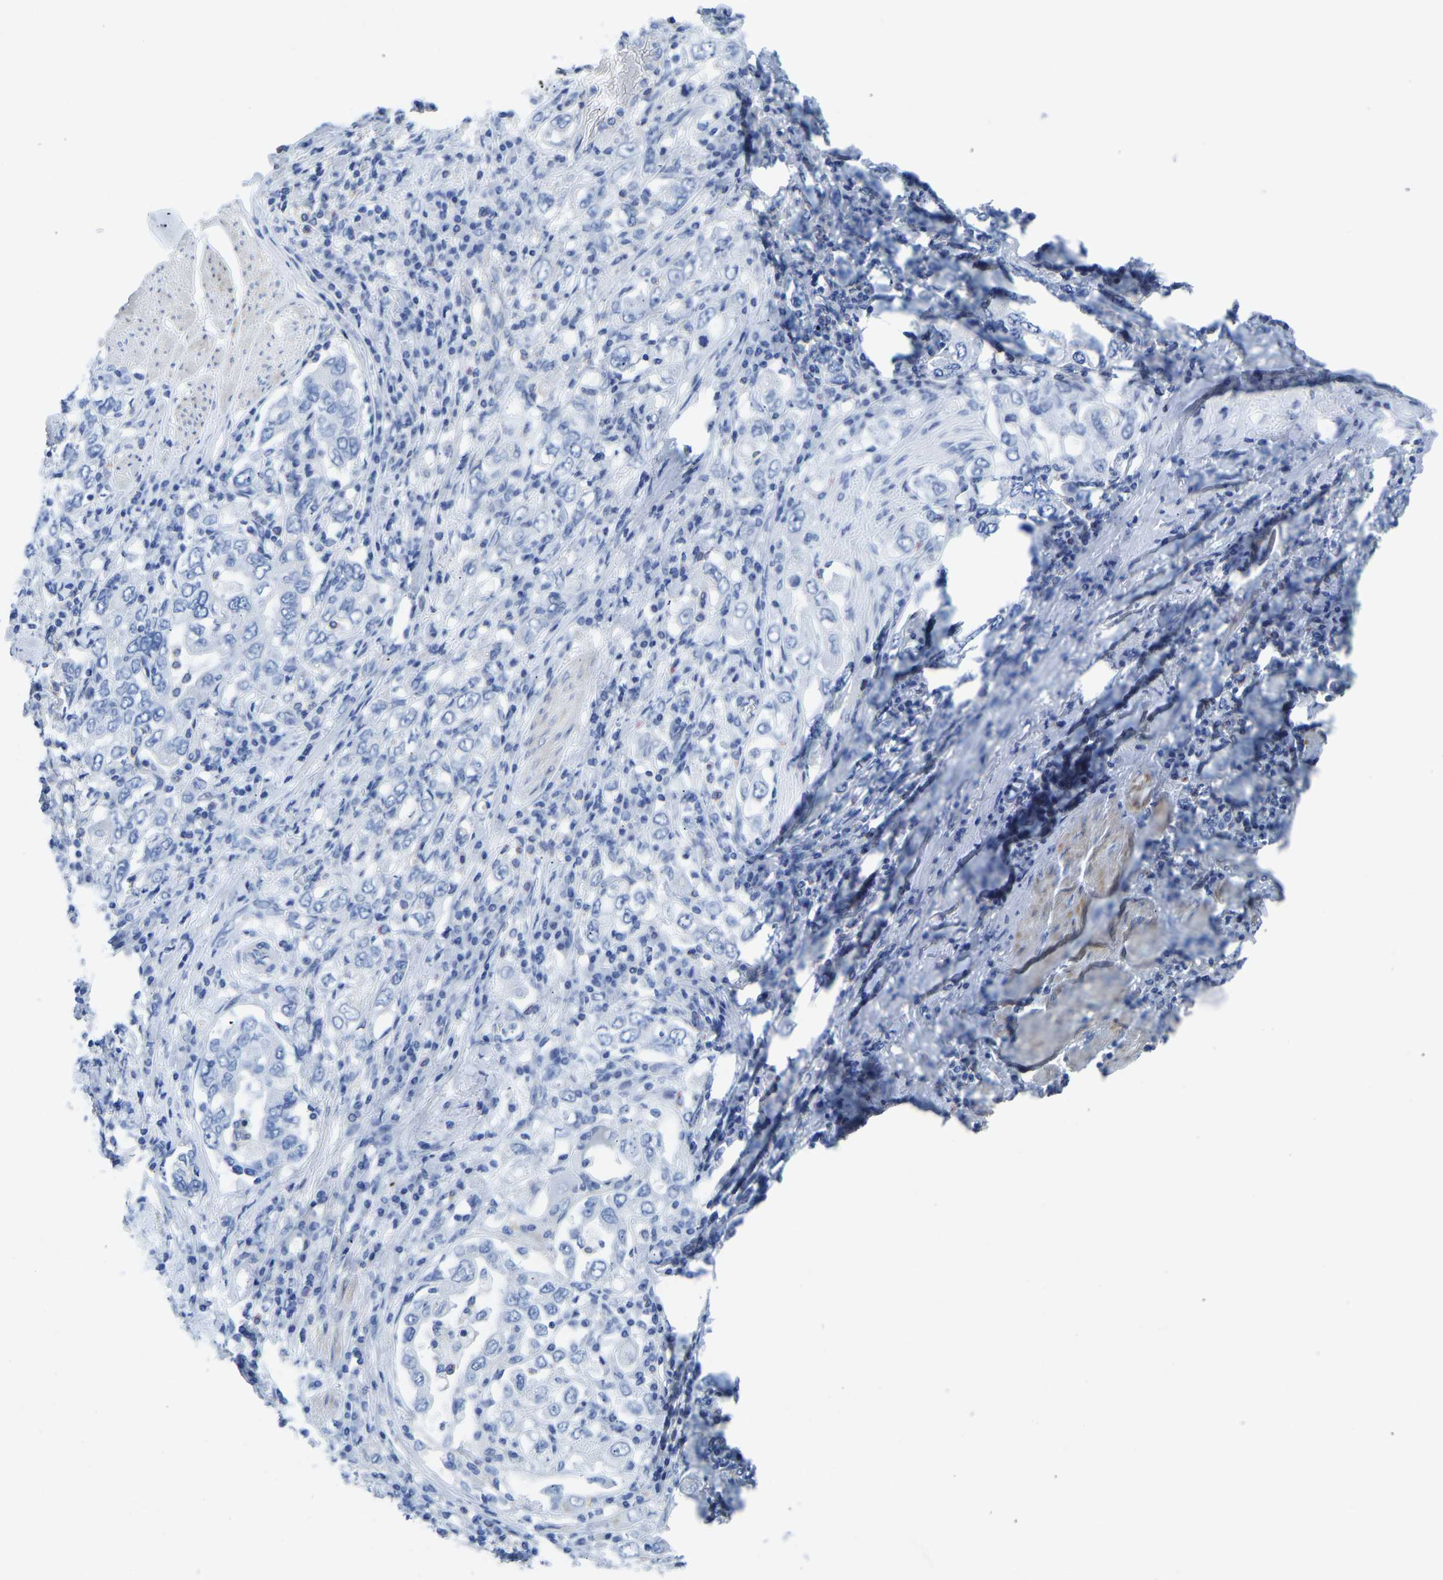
{"staining": {"intensity": "negative", "quantity": "none", "location": "none"}, "tissue": "stomach cancer", "cell_type": "Tumor cells", "image_type": "cancer", "snomed": [{"axis": "morphology", "description": "Adenocarcinoma, NOS"}, {"axis": "topography", "description": "Stomach, upper"}], "caption": "A histopathology image of stomach cancer (adenocarcinoma) stained for a protein demonstrates no brown staining in tumor cells.", "gene": "NKAIN3", "patient": {"sex": "male", "age": 62}}